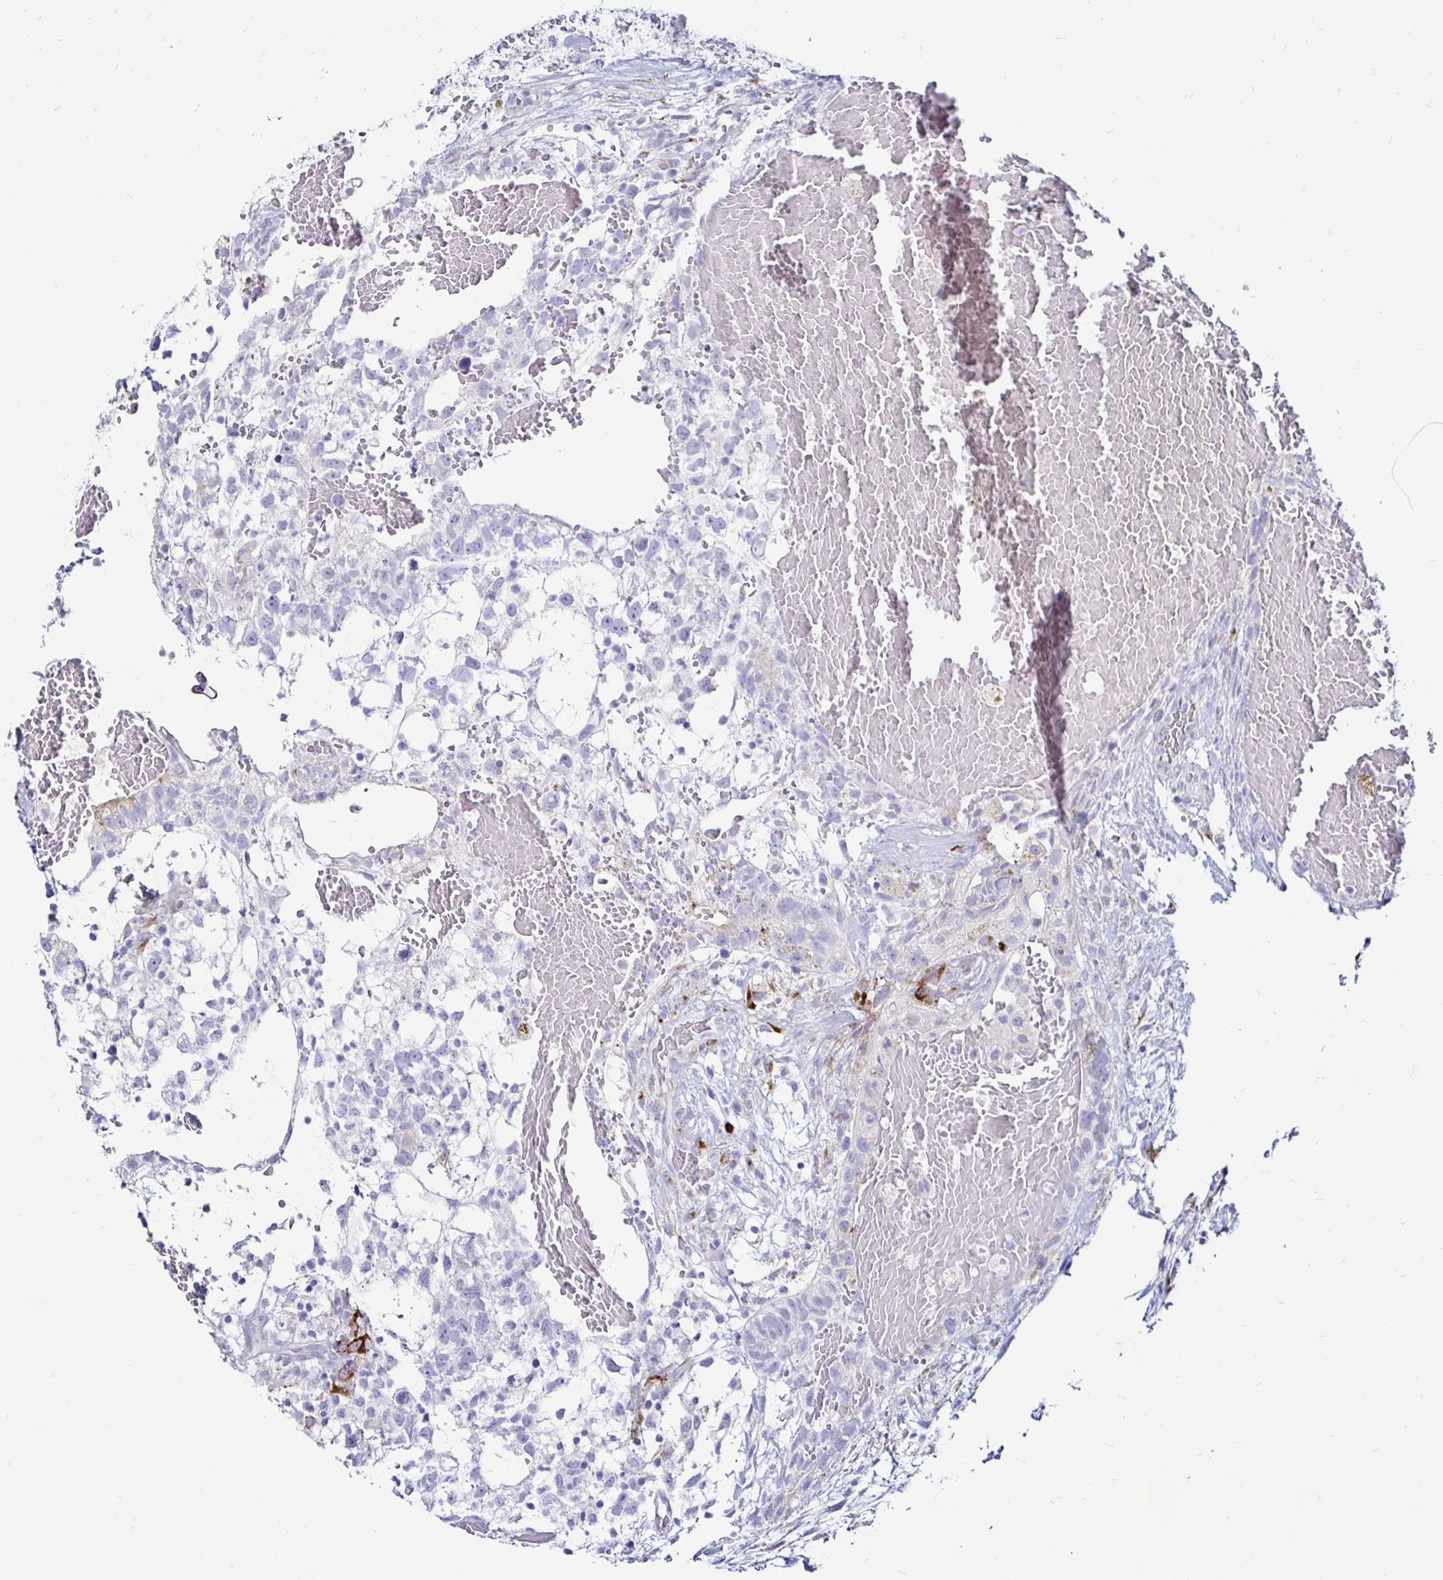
{"staining": {"intensity": "negative", "quantity": "none", "location": "none"}, "tissue": "testis cancer", "cell_type": "Tumor cells", "image_type": "cancer", "snomed": [{"axis": "morphology", "description": "Normal tissue, NOS"}, {"axis": "morphology", "description": "Carcinoma, Embryonal, NOS"}, {"axis": "topography", "description": "Testis"}], "caption": "Tumor cells show no significant protein positivity in testis embryonal carcinoma. (Stains: DAB (3,3'-diaminobenzidine) immunohistochemistry (IHC) with hematoxylin counter stain, Microscopy: brightfield microscopy at high magnification).", "gene": "TIMP1", "patient": {"sex": "male", "age": 32}}